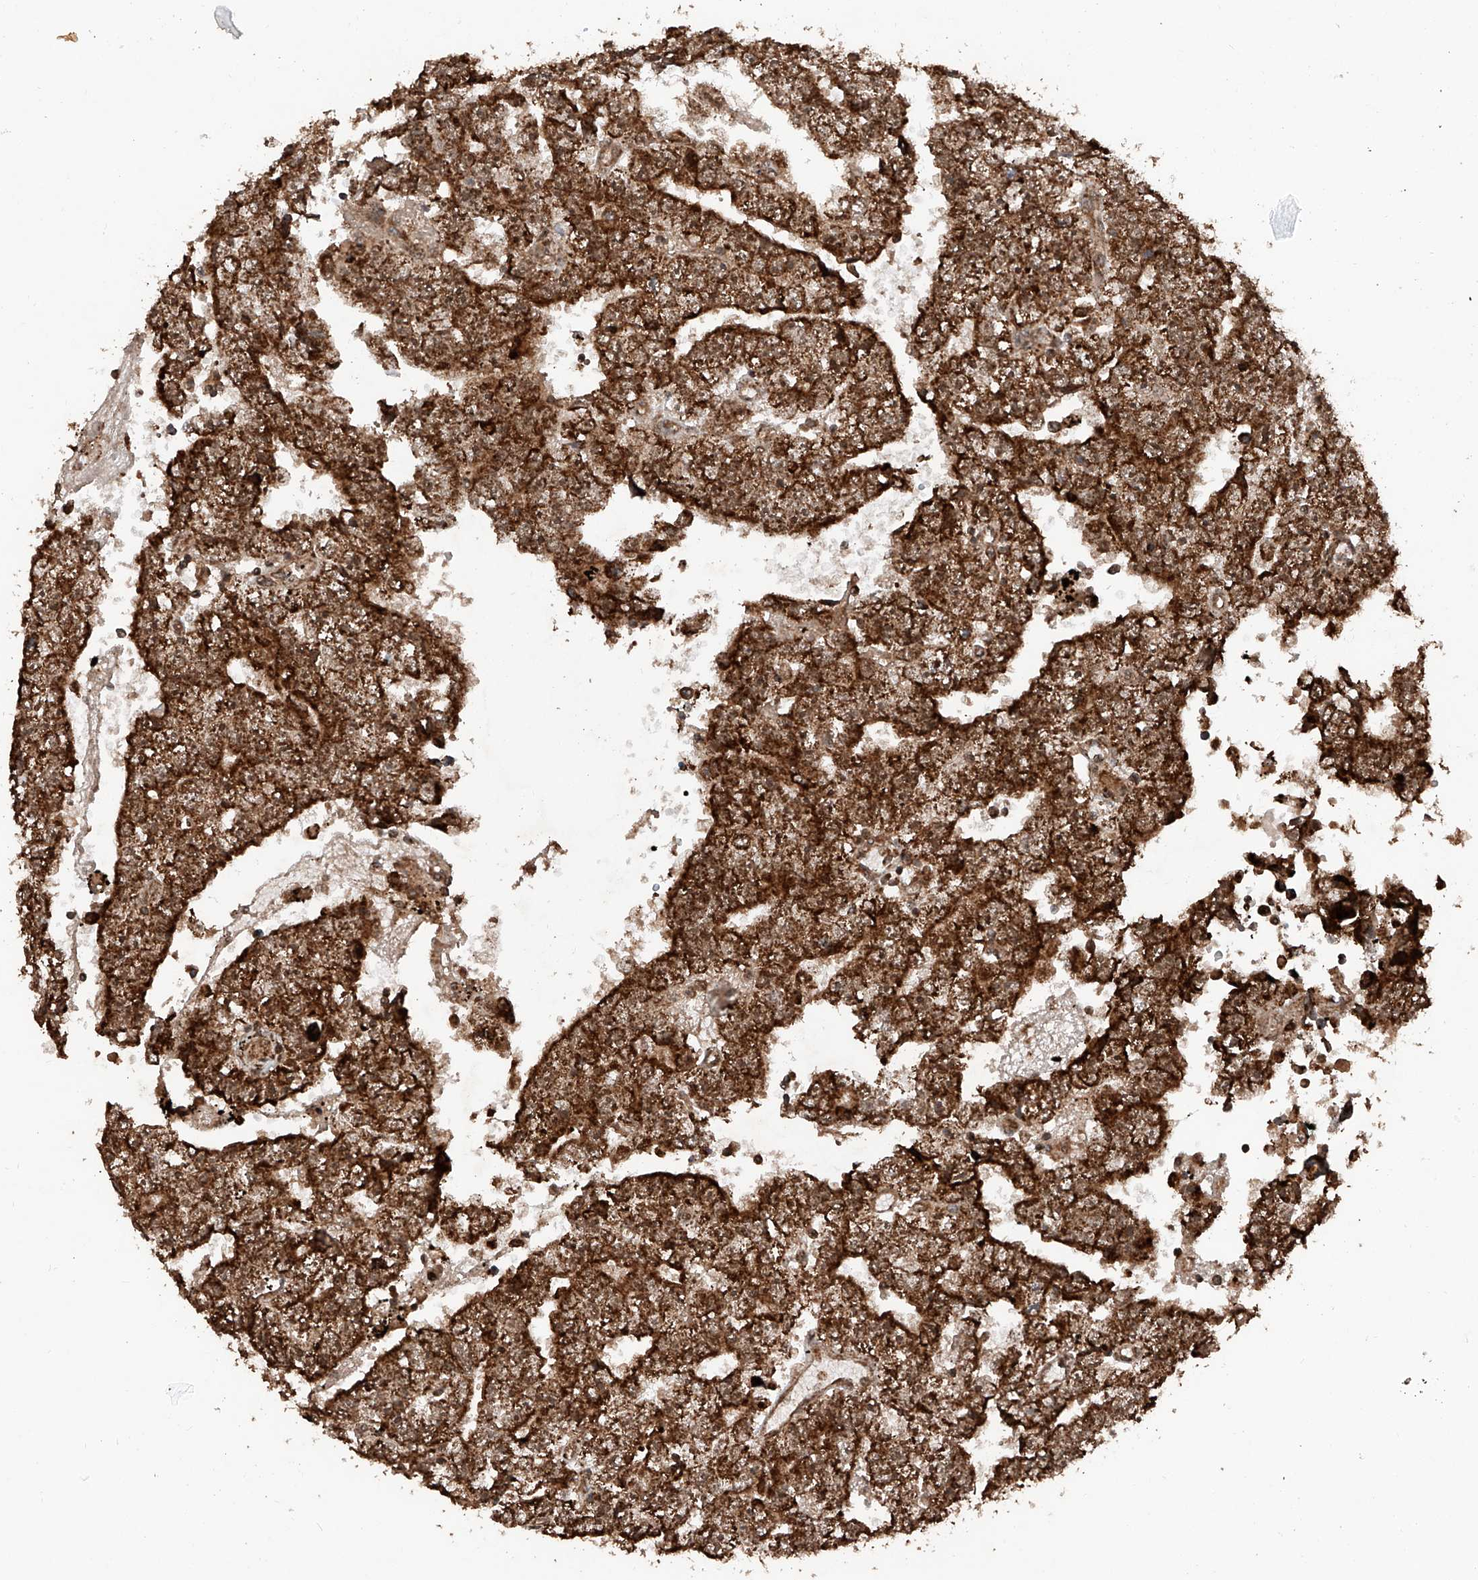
{"staining": {"intensity": "strong", "quantity": ">75%", "location": "cytoplasmic/membranous,nuclear"}, "tissue": "testis cancer", "cell_type": "Tumor cells", "image_type": "cancer", "snomed": [{"axis": "morphology", "description": "Carcinoma, Embryonal, NOS"}, {"axis": "topography", "description": "Testis"}], "caption": "High-magnification brightfield microscopy of embryonal carcinoma (testis) stained with DAB (3,3'-diaminobenzidine) (brown) and counterstained with hematoxylin (blue). tumor cells exhibit strong cytoplasmic/membranous and nuclear staining is appreciated in approximately>75% of cells.", "gene": "ZSCAN29", "patient": {"sex": "male", "age": 25}}